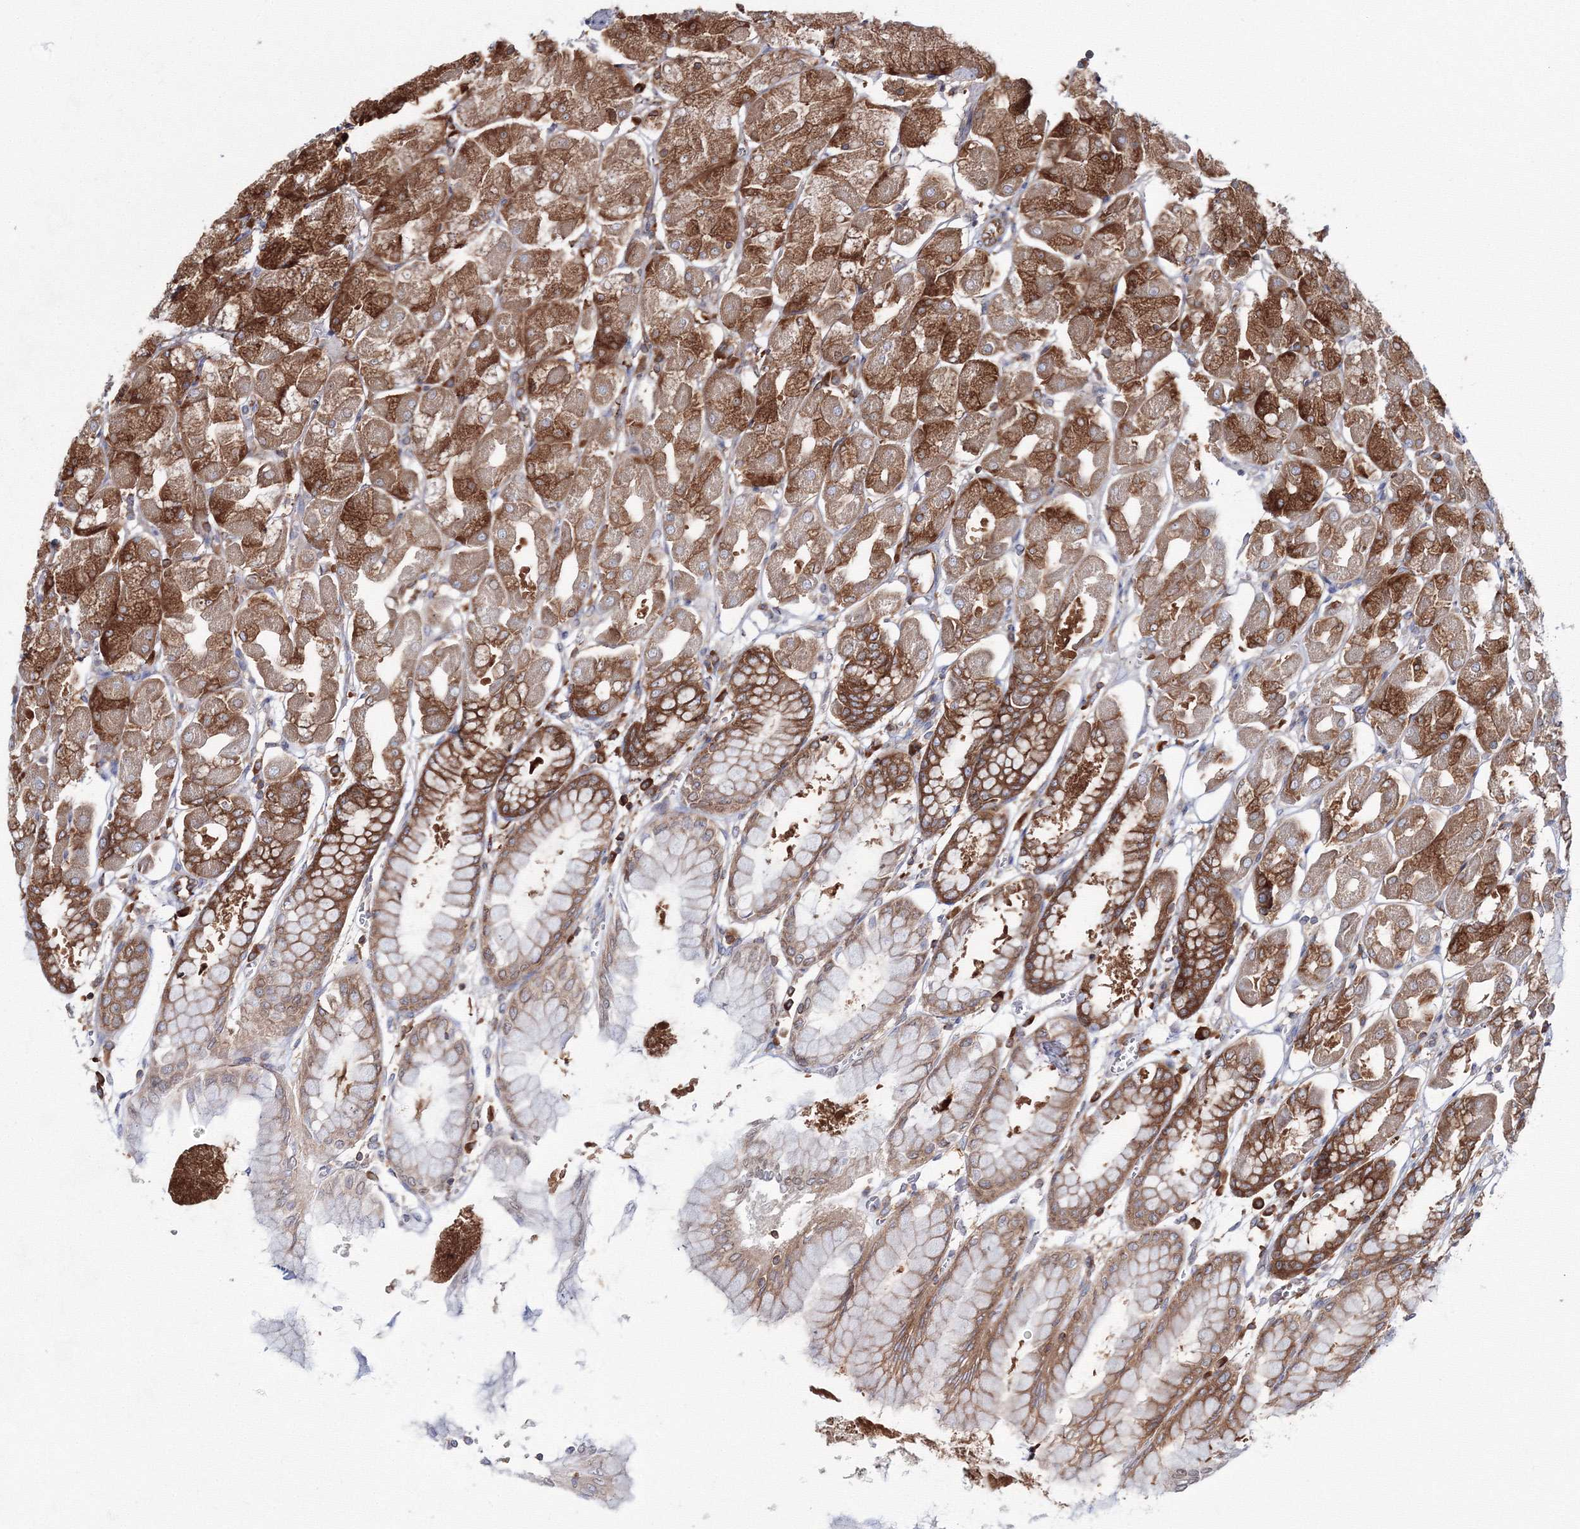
{"staining": {"intensity": "strong", "quantity": ">75%", "location": "cytoplasmic/membranous"}, "tissue": "stomach", "cell_type": "Glandular cells", "image_type": "normal", "snomed": [{"axis": "morphology", "description": "Normal tissue, NOS"}, {"axis": "topography", "description": "Stomach, upper"}], "caption": "Protein expression analysis of benign human stomach reveals strong cytoplasmic/membranous staining in approximately >75% of glandular cells. Nuclei are stained in blue.", "gene": "HARS1", "patient": {"sex": "female", "age": 56}}